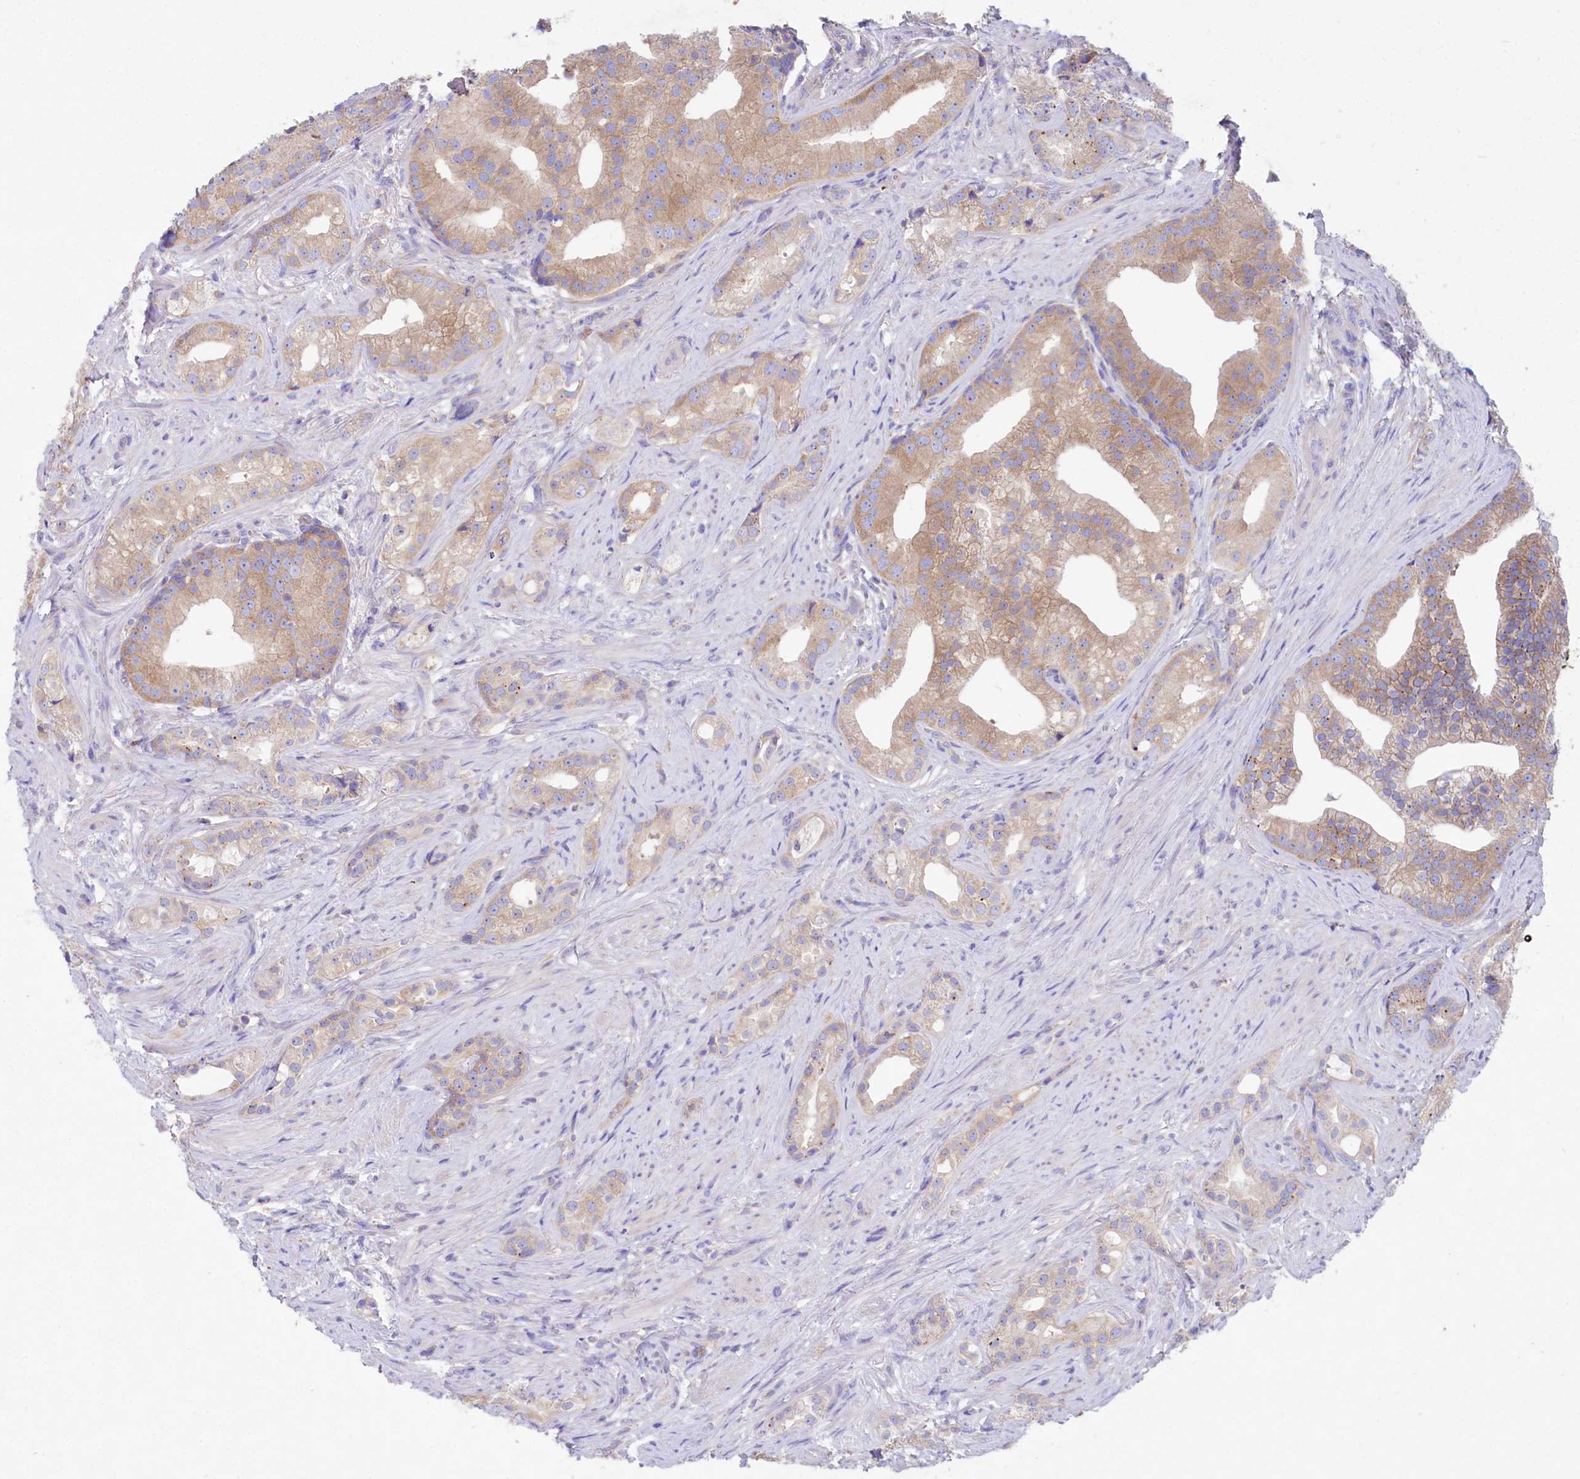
{"staining": {"intensity": "moderate", "quantity": ">75%", "location": "cytoplasmic/membranous"}, "tissue": "prostate cancer", "cell_type": "Tumor cells", "image_type": "cancer", "snomed": [{"axis": "morphology", "description": "Adenocarcinoma, Low grade"}, {"axis": "topography", "description": "Prostate"}], "caption": "Immunohistochemical staining of prostate cancer (low-grade adenocarcinoma) exhibits medium levels of moderate cytoplasmic/membranous protein staining in about >75% of tumor cells.", "gene": "VPS26B", "patient": {"sex": "male", "age": 71}}